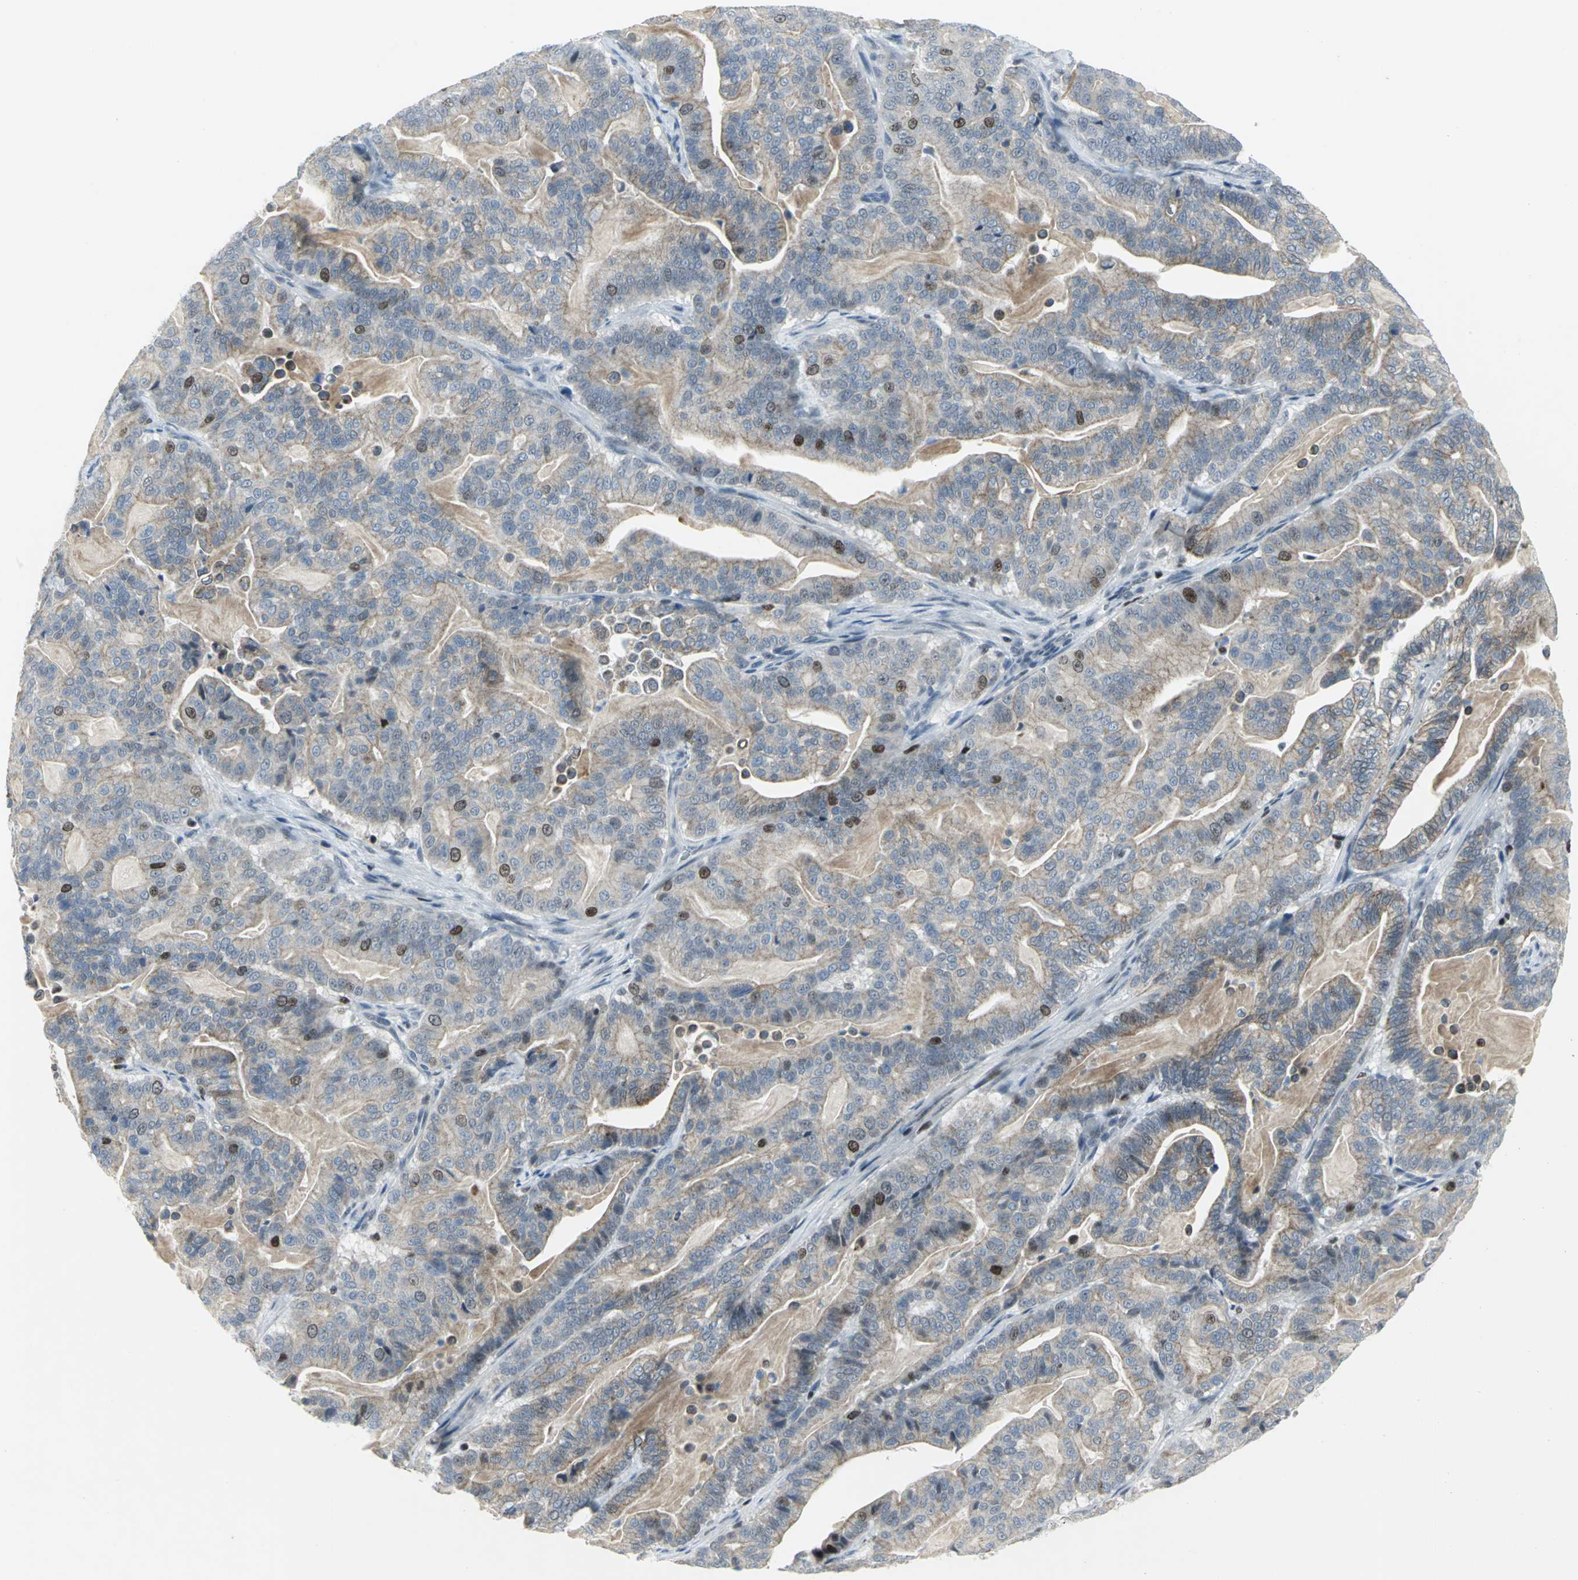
{"staining": {"intensity": "moderate", "quantity": "<25%", "location": "nuclear"}, "tissue": "pancreatic cancer", "cell_type": "Tumor cells", "image_type": "cancer", "snomed": [{"axis": "morphology", "description": "Adenocarcinoma, NOS"}, {"axis": "topography", "description": "Pancreas"}], "caption": "IHC (DAB) staining of adenocarcinoma (pancreatic) exhibits moderate nuclear protein expression in approximately <25% of tumor cells.", "gene": "RPA1", "patient": {"sex": "male", "age": 63}}